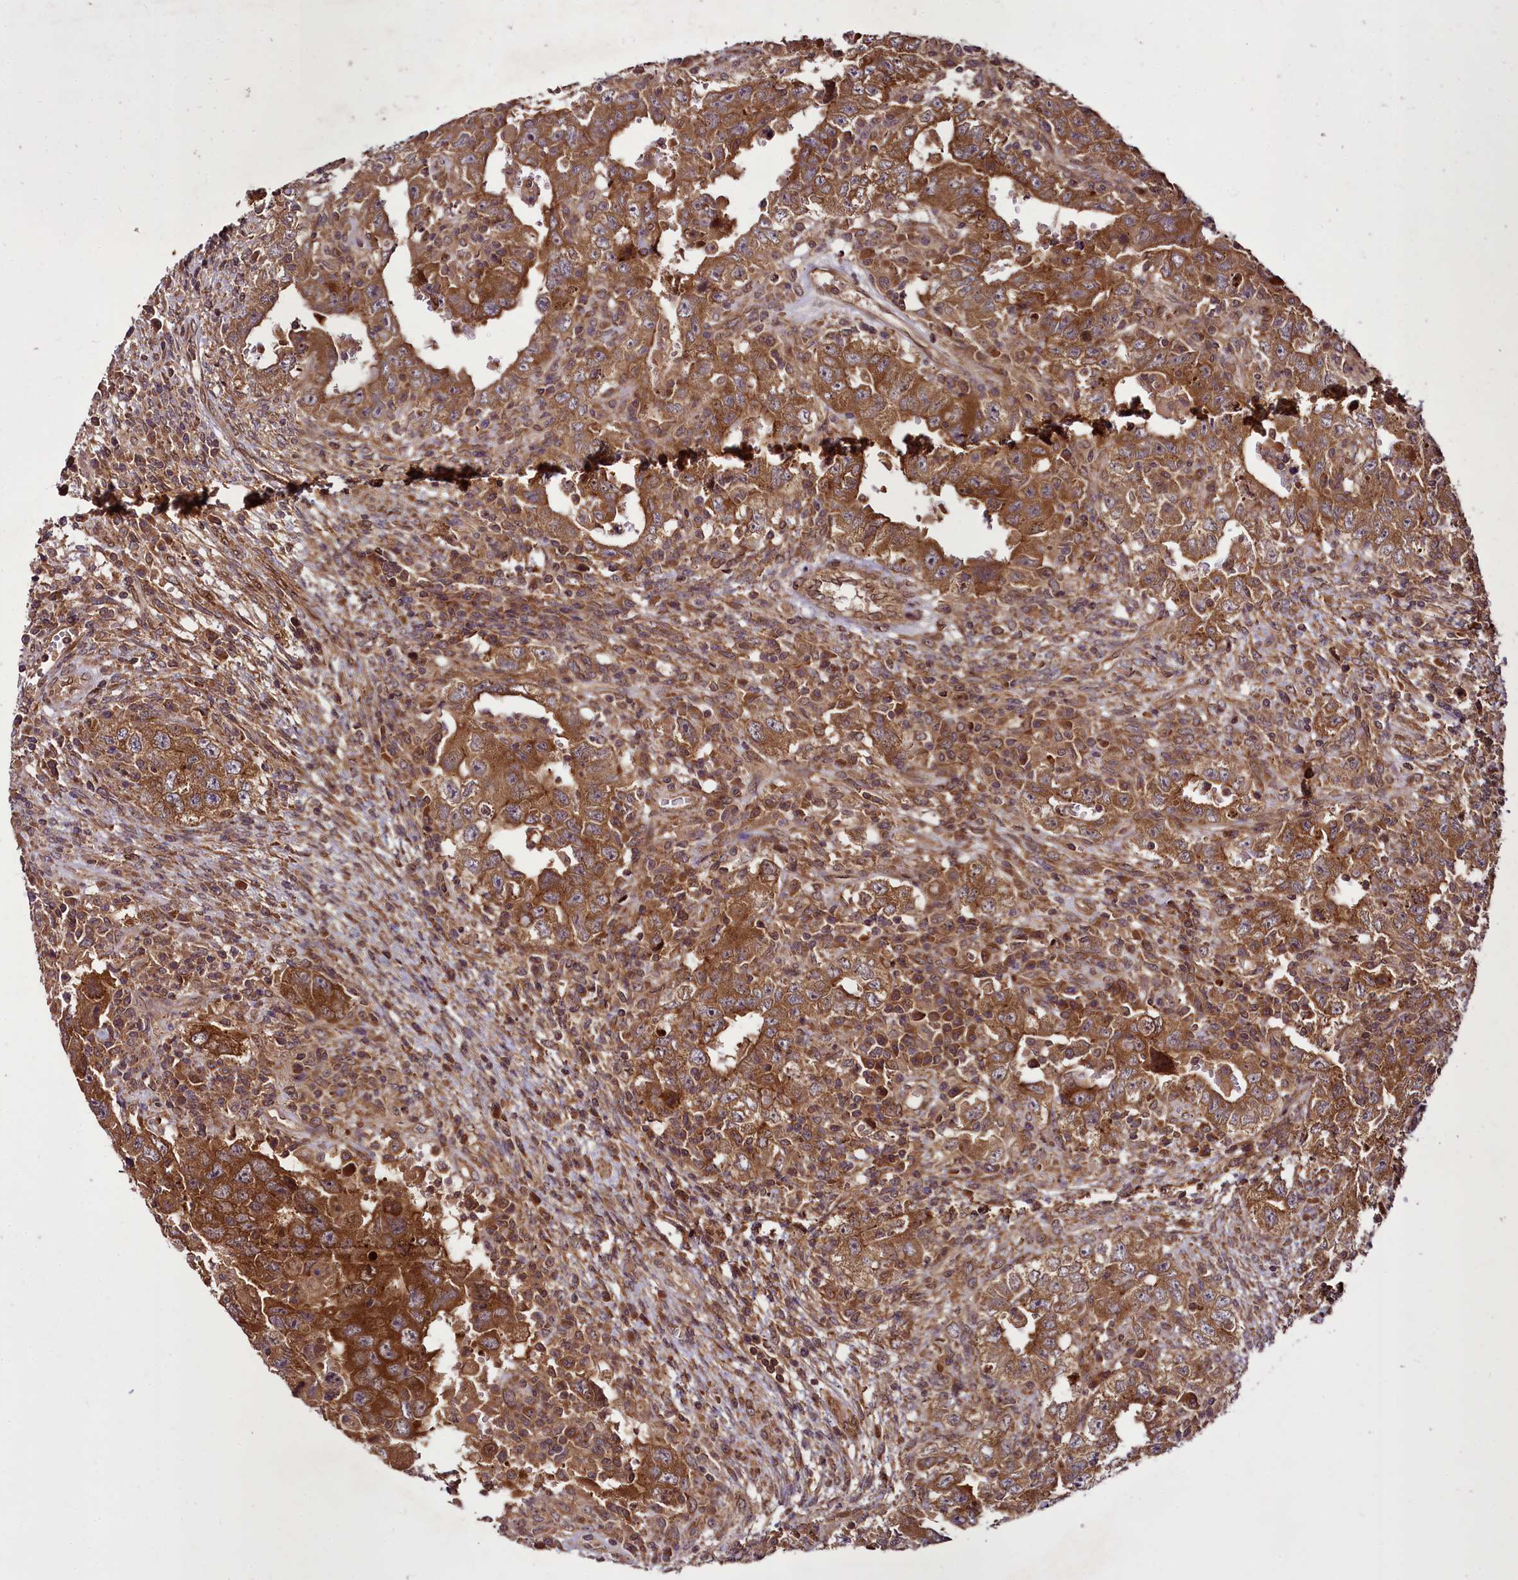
{"staining": {"intensity": "strong", "quantity": ">75%", "location": "cytoplasmic/membranous"}, "tissue": "testis cancer", "cell_type": "Tumor cells", "image_type": "cancer", "snomed": [{"axis": "morphology", "description": "Carcinoma, Embryonal, NOS"}, {"axis": "topography", "description": "Testis"}], "caption": "The histopathology image shows staining of testis cancer, revealing strong cytoplasmic/membranous protein staining (brown color) within tumor cells.", "gene": "DCP1B", "patient": {"sex": "male", "age": 26}}